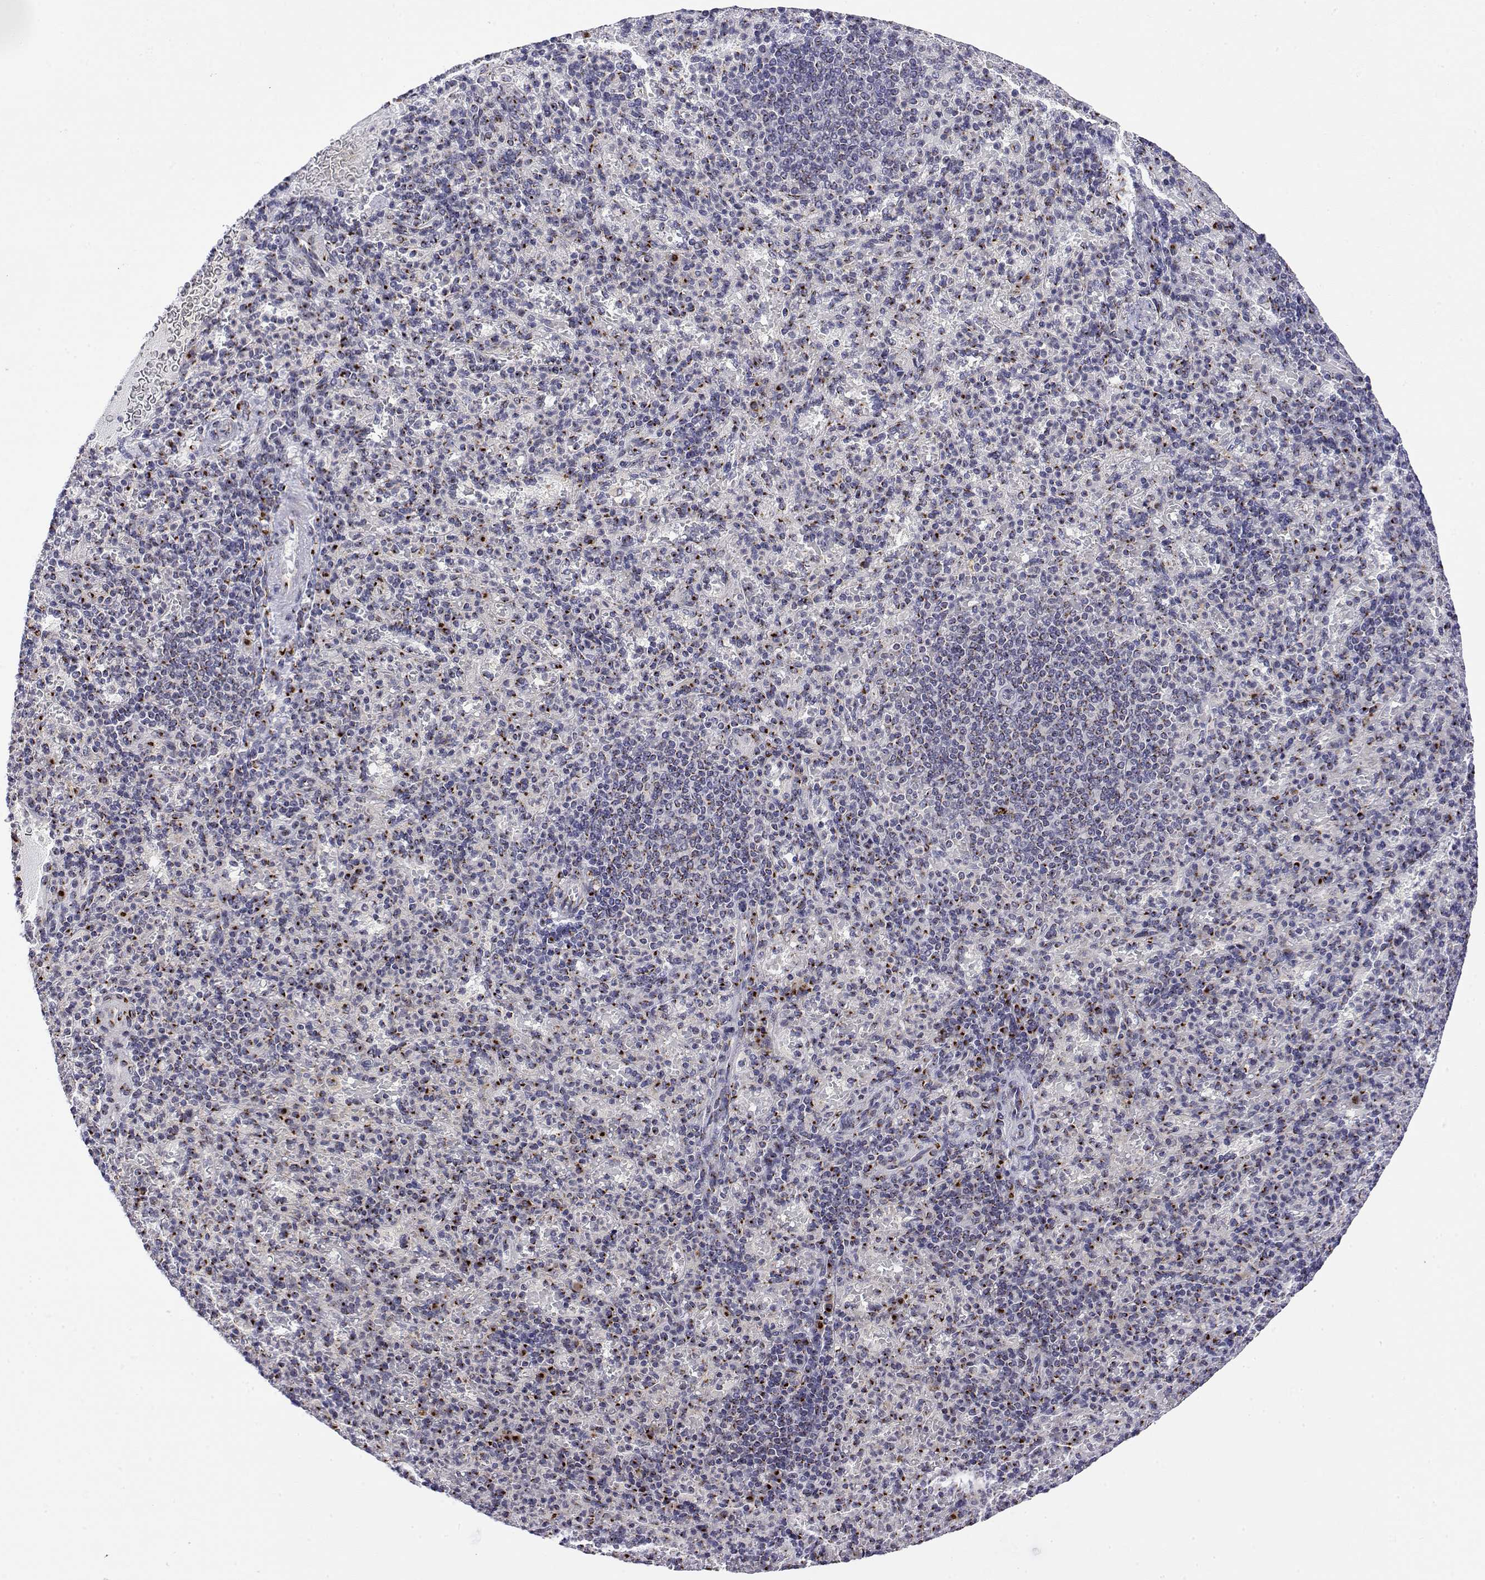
{"staining": {"intensity": "strong", "quantity": "<25%", "location": "cytoplasmic/membranous"}, "tissue": "spleen", "cell_type": "Cells in red pulp", "image_type": "normal", "snomed": [{"axis": "morphology", "description": "Normal tissue, NOS"}, {"axis": "topography", "description": "Spleen"}], "caption": "A histopathology image of human spleen stained for a protein shows strong cytoplasmic/membranous brown staining in cells in red pulp. Nuclei are stained in blue.", "gene": "YIPF3", "patient": {"sex": "female", "age": 74}}